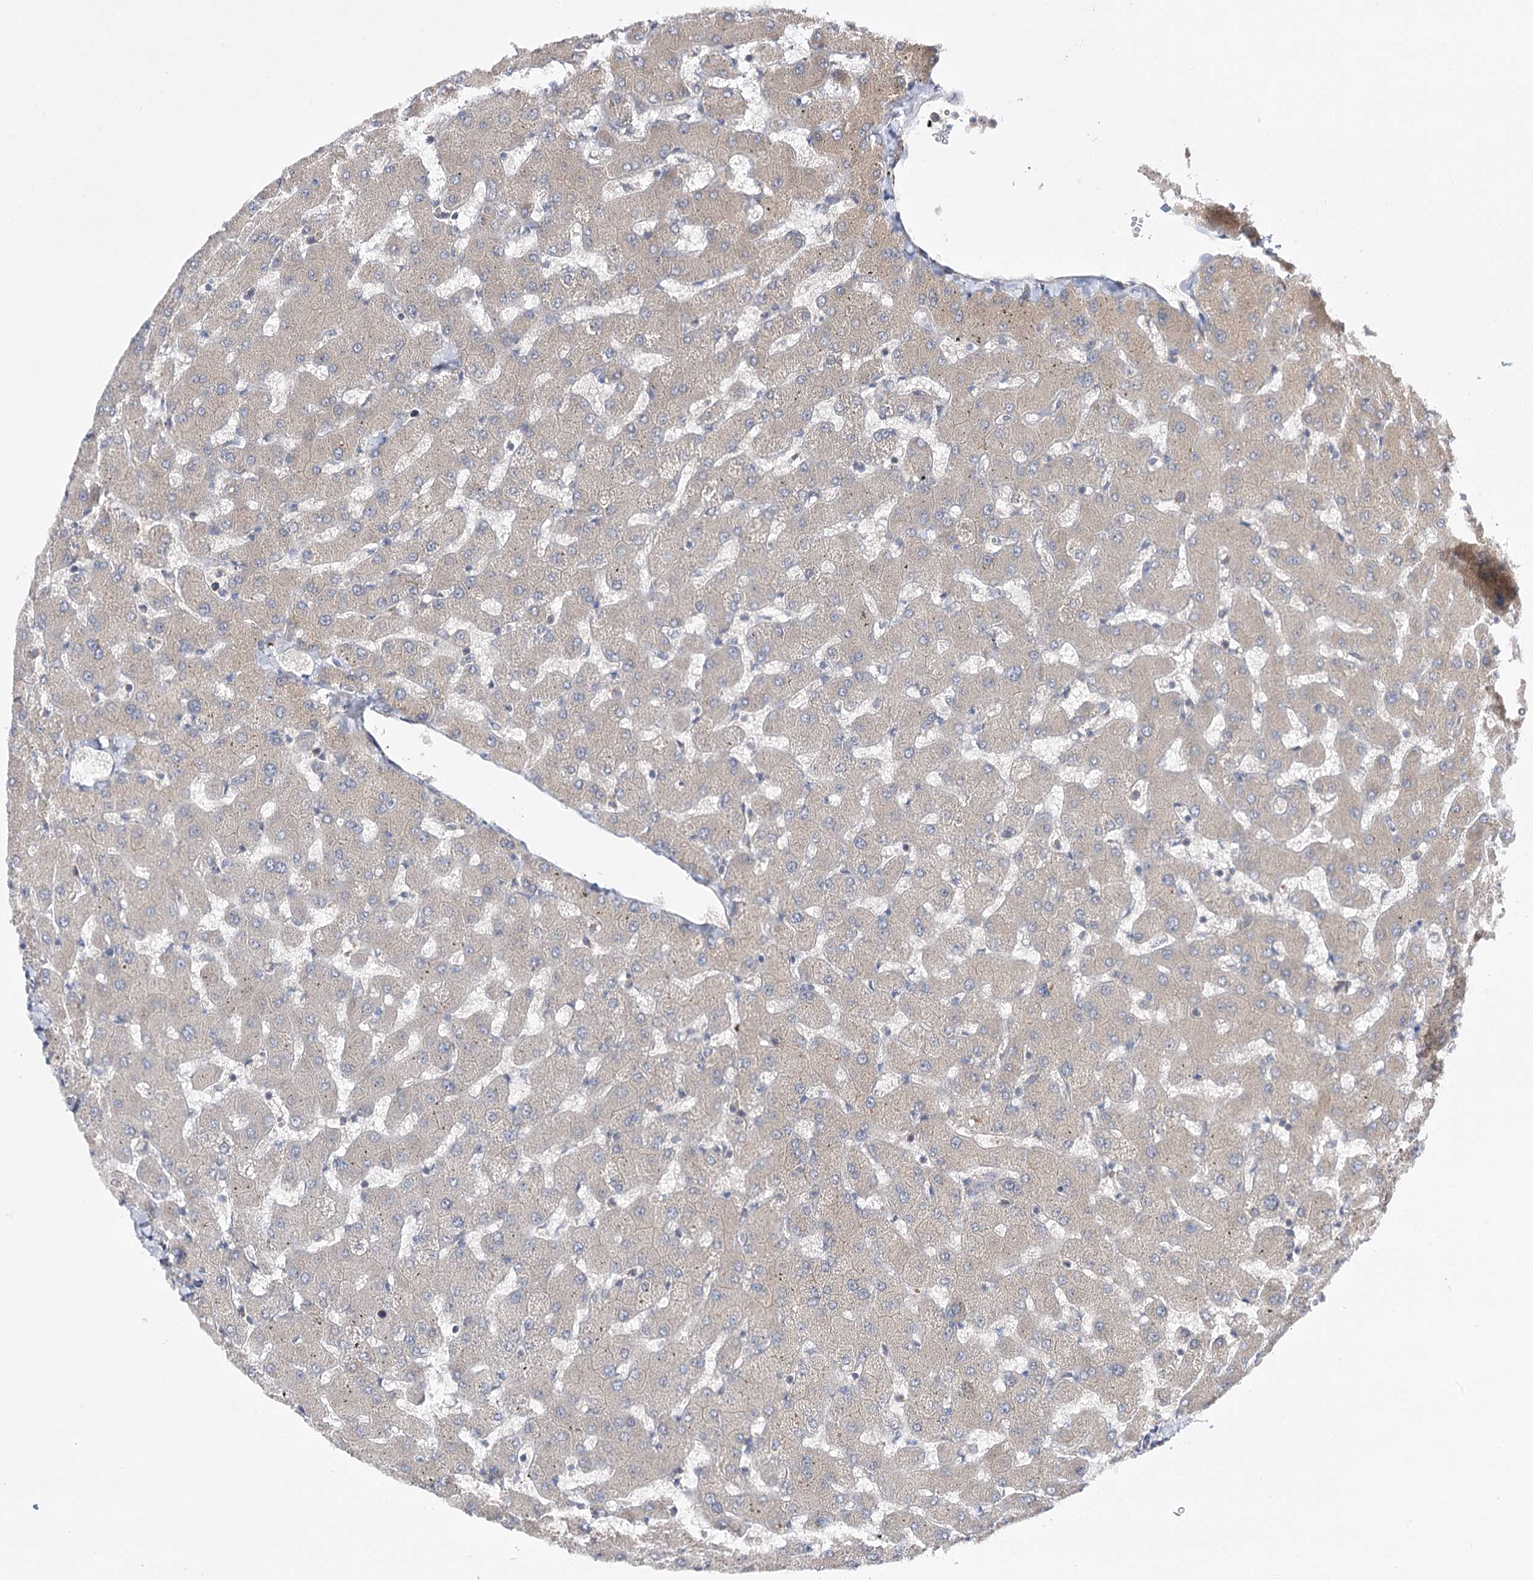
{"staining": {"intensity": "weak", "quantity": "25%-75%", "location": "cytoplasmic/membranous"}, "tissue": "liver", "cell_type": "Cholangiocytes", "image_type": "normal", "snomed": [{"axis": "morphology", "description": "Normal tissue, NOS"}, {"axis": "topography", "description": "Liver"}], "caption": "Cholangiocytes demonstrate low levels of weak cytoplasmic/membranous expression in approximately 25%-75% of cells in benign human liver.", "gene": "BCR", "patient": {"sex": "female", "age": 63}}